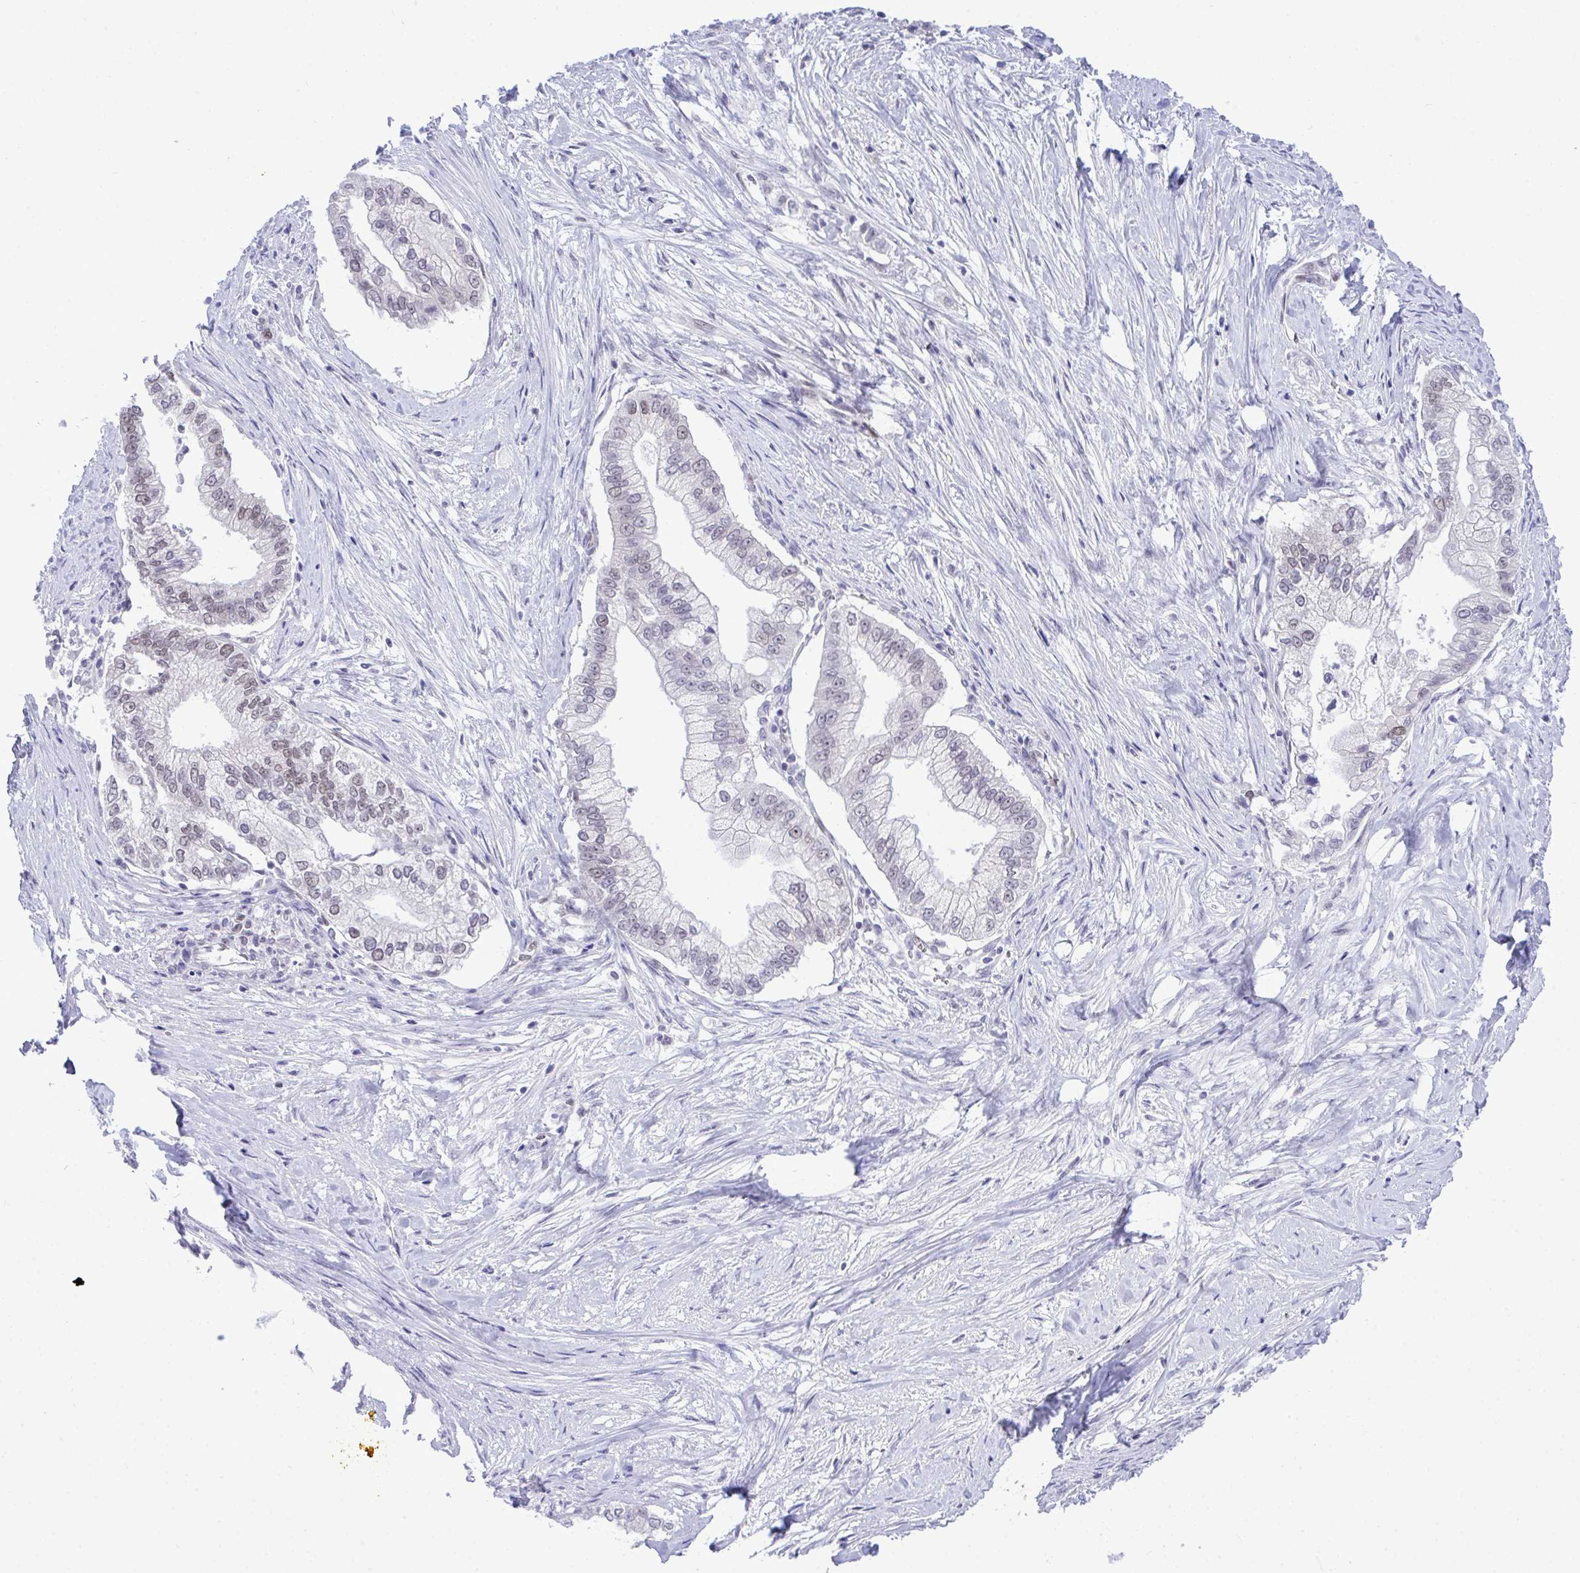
{"staining": {"intensity": "weak", "quantity": "<25%", "location": "nuclear"}, "tissue": "pancreatic cancer", "cell_type": "Tumor cells", "image_type": "cancer", "snomed": [{"axis": "morphology", "description": "Adenocarcinoma, NOS"}, {"axis": "topography", "description": "Pancreas"}], "caption": "The histopathology image exhibits no significant staining in tumor cells of adenocarcinoma (pancreatic).", "gene": "TEAD4", "patient": {"sex": "male", "age": 70}}